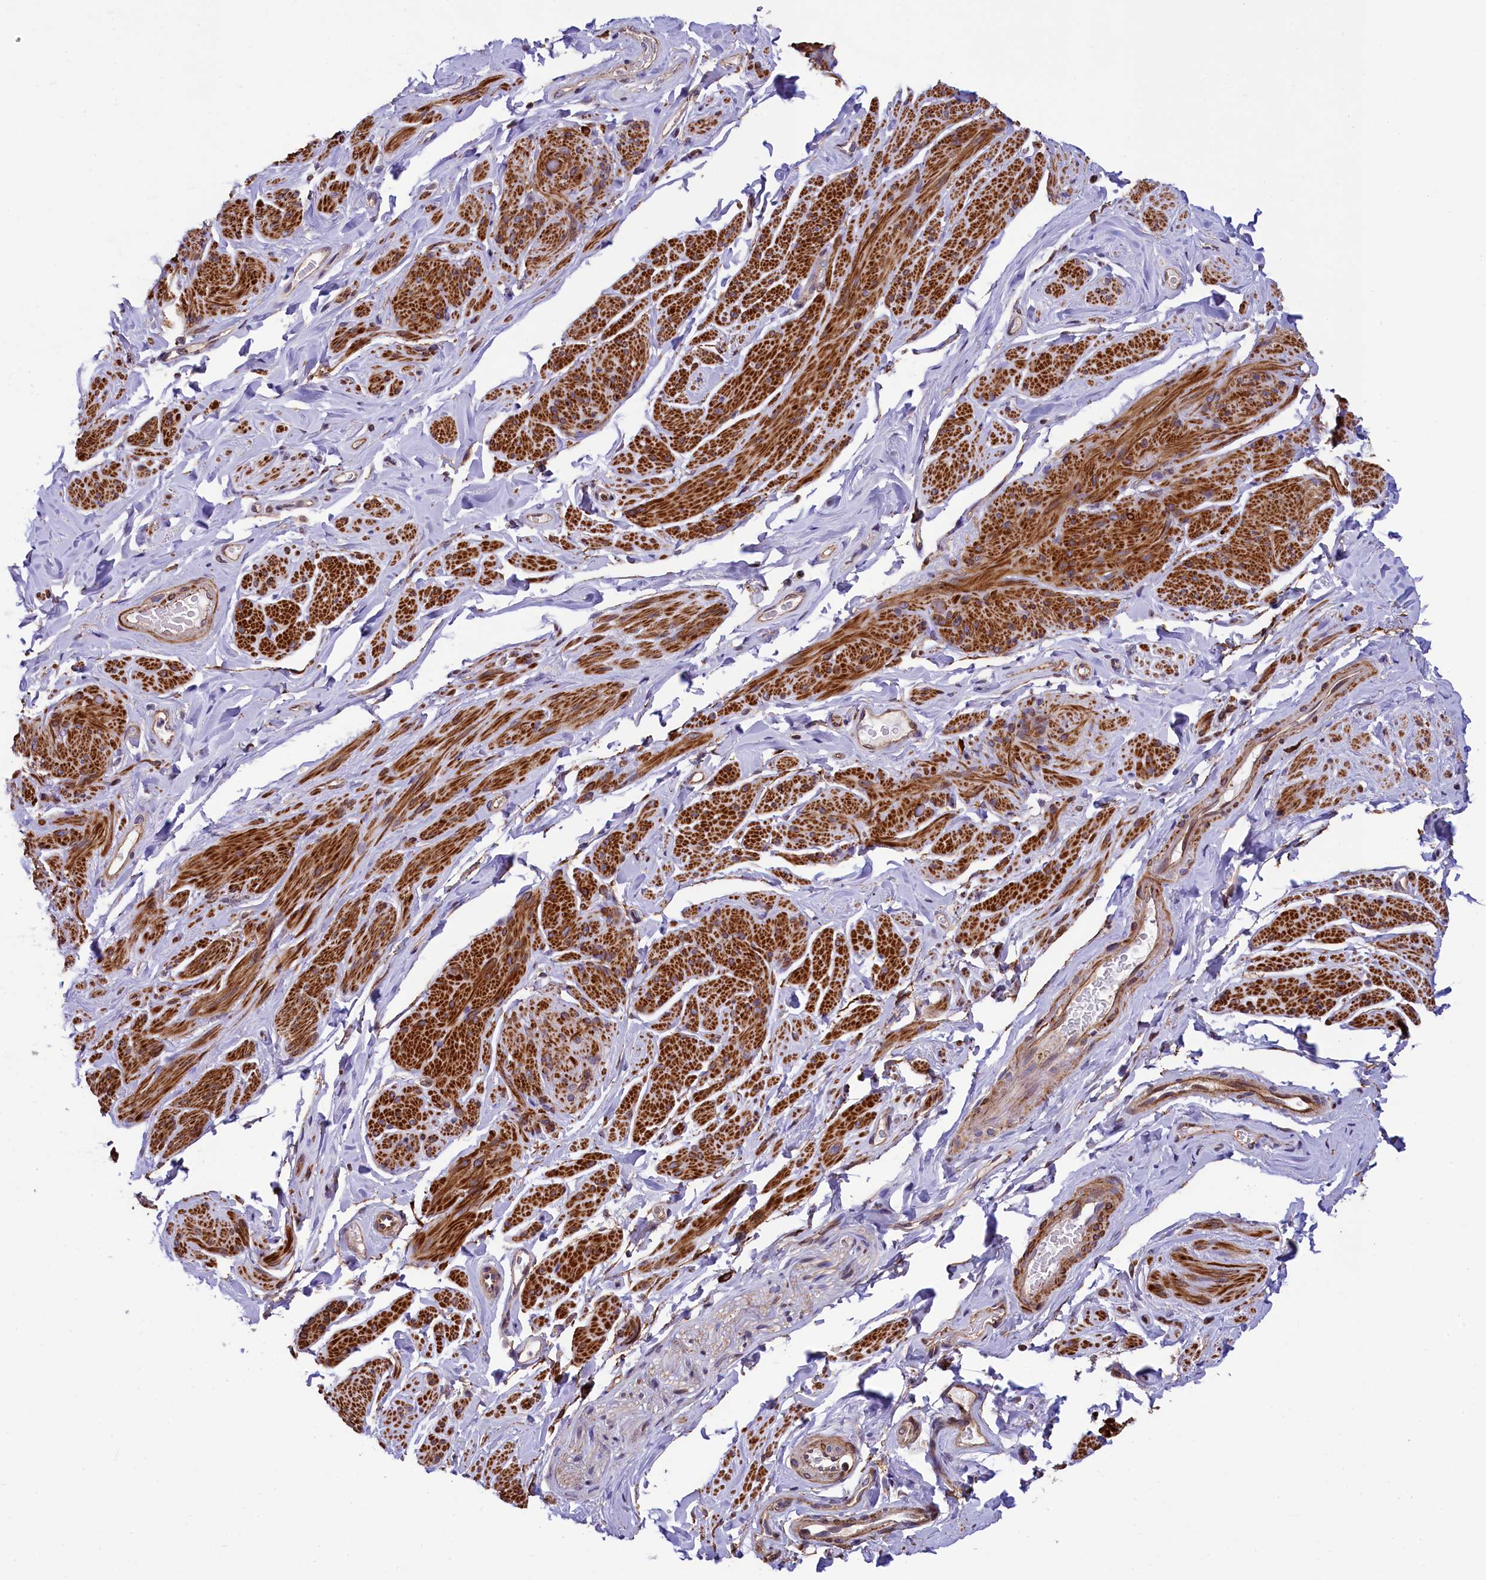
{"staining": {"intensity": "strong", "quantity": "25%-75%", "location": "cytoplasmic/membranous"}, "tissue": "smooth muscle", "cell_type": "Smooth muscle cells", "image_type": "normal", "snomed": [{"axis": "morphology", "description": "Normal tissue, NOS"}, {"axis": "topography", "description": "Smooth muscle"}, {"axis": "topography", "description": "Peripheral nerve tissue"}], "caption": "Immunohistochemical staining of benign smooth muscle exhibits 25%-75% levels of strong cytoplasmic/membranous protein staining in about 25%-75% of smooth muscle cells.", "gene": "ZNF2", "patient": {"sex": "male", "age": 69}}